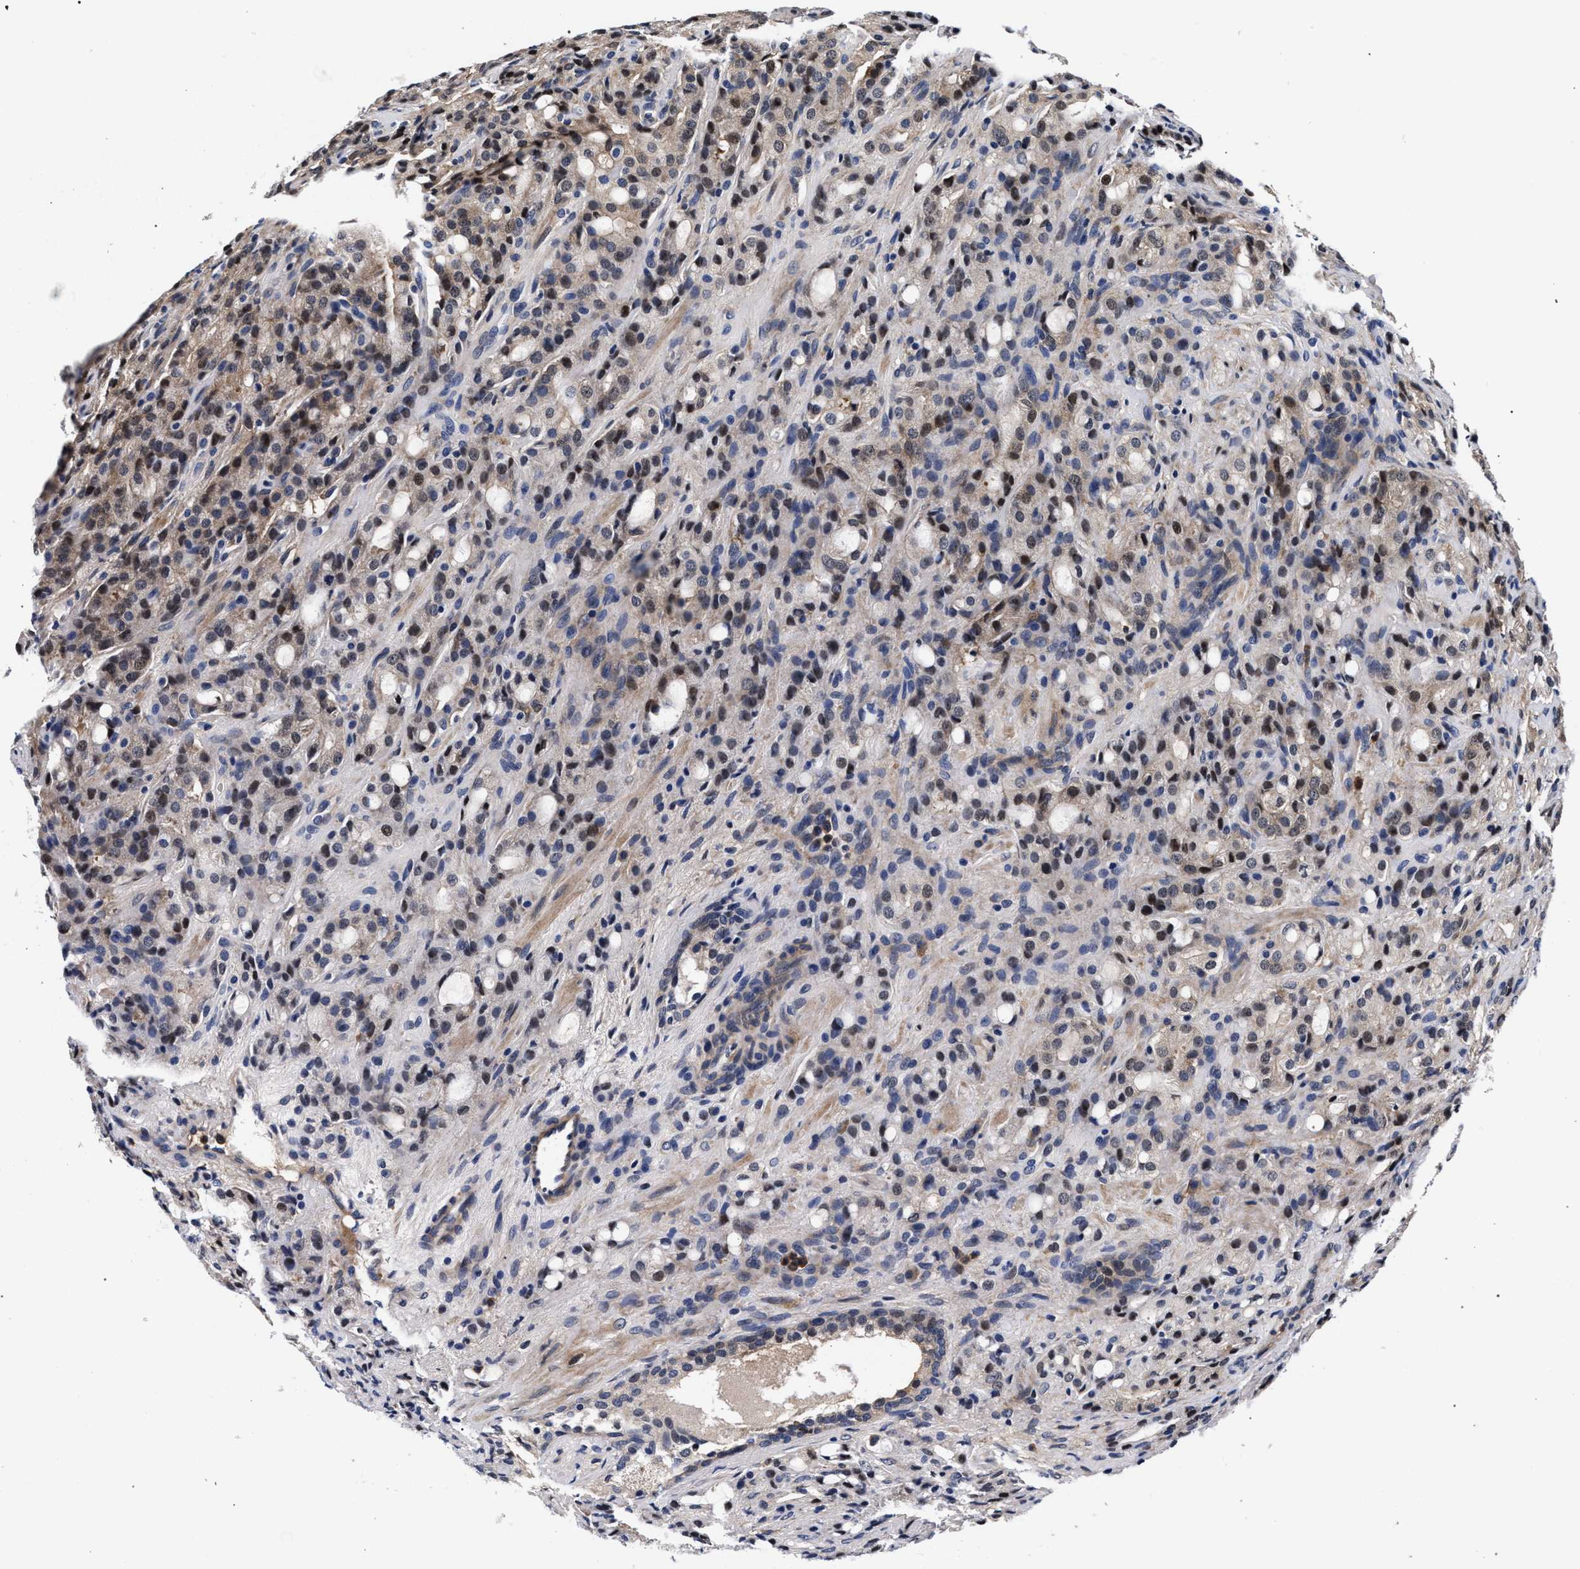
{"staining": {"intensity": "moderate", "quantity": "25%-75%", "location": "nuclear"}, "tissue": "prostate cancer", "cell_type": "Tumor cells", "image_type": "cancer", "snomed": [{"axis": "morphology", "description": "Adenocarcinoma, High grade"}, {"axis": "topography", "description": "Prostate"}], "caption": "Tumor cells exhibit medium levels of moderate nuclear positivity in approximately 25%-75% of cells in human prostate cancer (adenocarcinoma (high-grade)).", "gene": "ZNF462", "patient": {"sex": "male", "age": 72}}